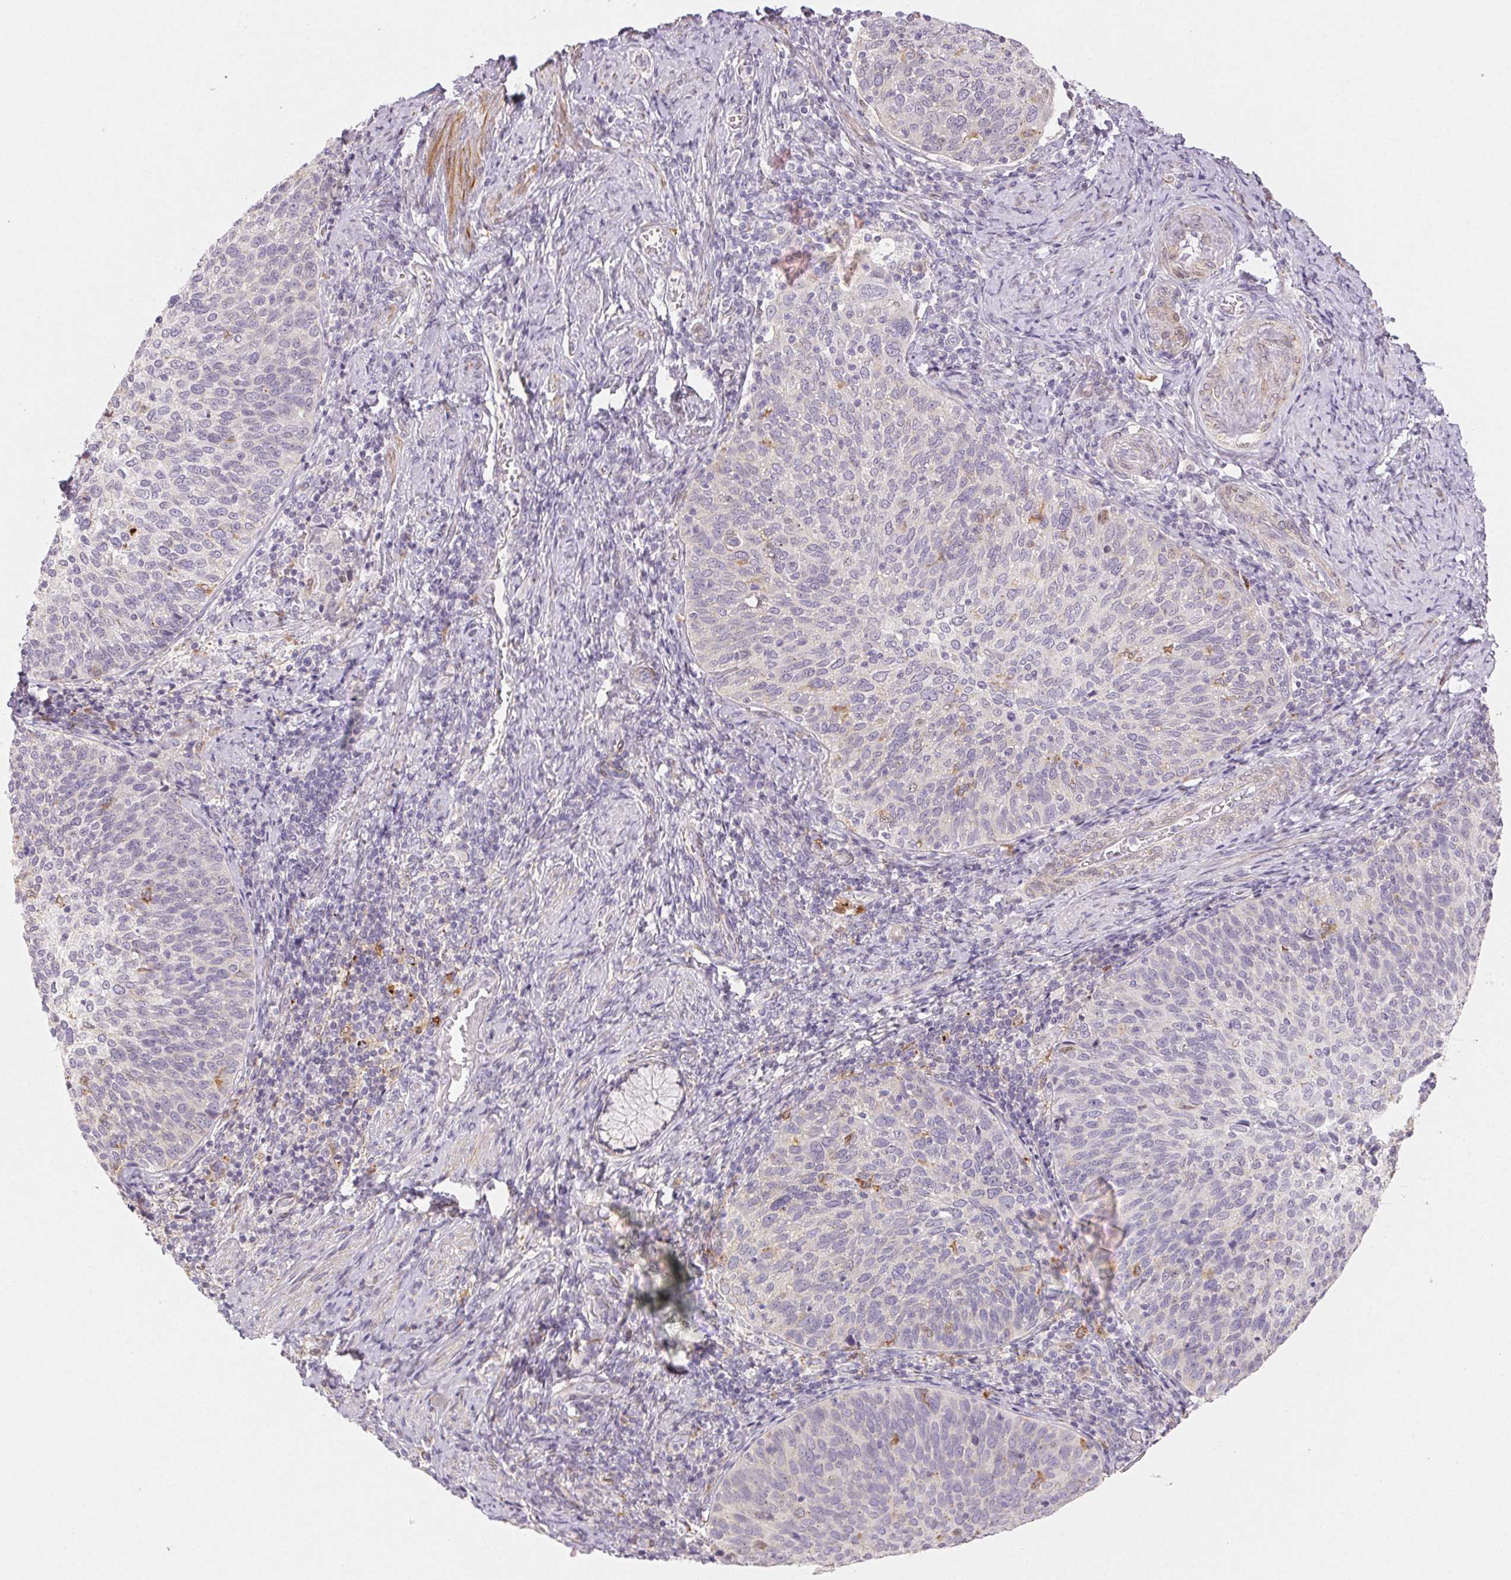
{"staining": {"intensity": "moderate", "quantity": "<25%", "location": "cytoplasmic/membranous"}, "tissue": "cervical cancer", "cell_type": "Tumor cells", "image_type": "cancer", "snomed": [{"axis": "morphology", "description": "Squamous cell carcinoma, NOS"}, {"axis": "topography", "description": "Cervix"}], "caption": "A high-resolution micrograph shows IHC staining of cervical squamous cell carcinoma, which shows moderate cytoplasmic/membranous staining in about <25% of tumor cells.", "gene": "RPGRIP1", "patient": {"sex": "female", "age": 61}}